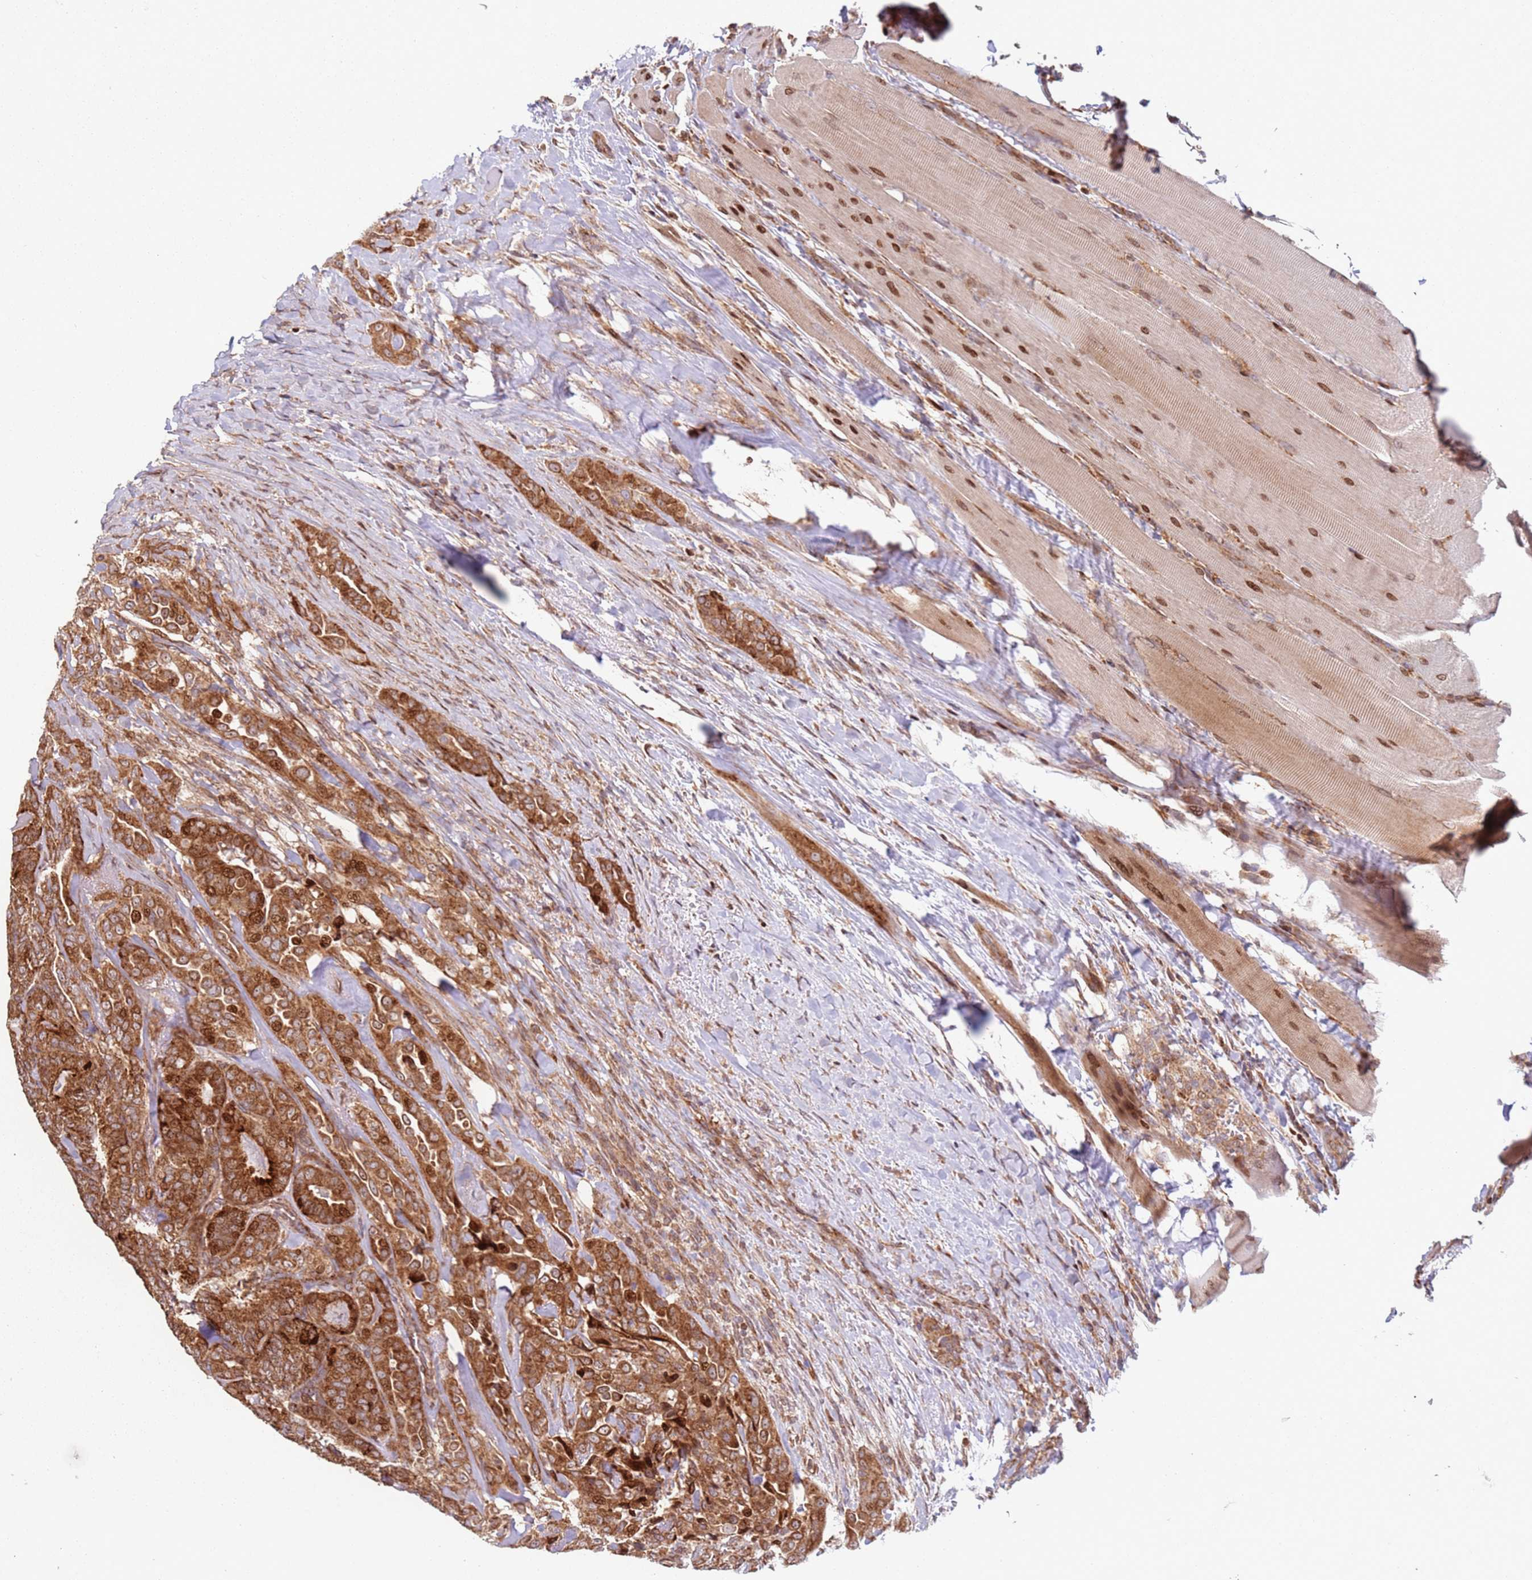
{"staining": {"intensity": "strong", "quantity": ">75%", "location": "cytoplasmic/membranous,nuclear"}, "tissue": "thyroid cancer", "cell_type": "Tumor cells", "image_type": "cancer", "snomed": [{"axis": "morphology", "description": "Papillary adenocarcinoma, NOS"}, {"axis": "topography", "description": "Thyroid gland"}], "caption": "This histopathology image exhibits thyroid cancer stained with immunohistochemistry (IHC) to label a protein in brown. The cytoplasmic/membranous and nuclear of tumor cells show strong positivity for the protein. Nuclei are counter-stained blue.", "gene": "HNRNPLL", "patient": {"sex": "male", "age": 61}}